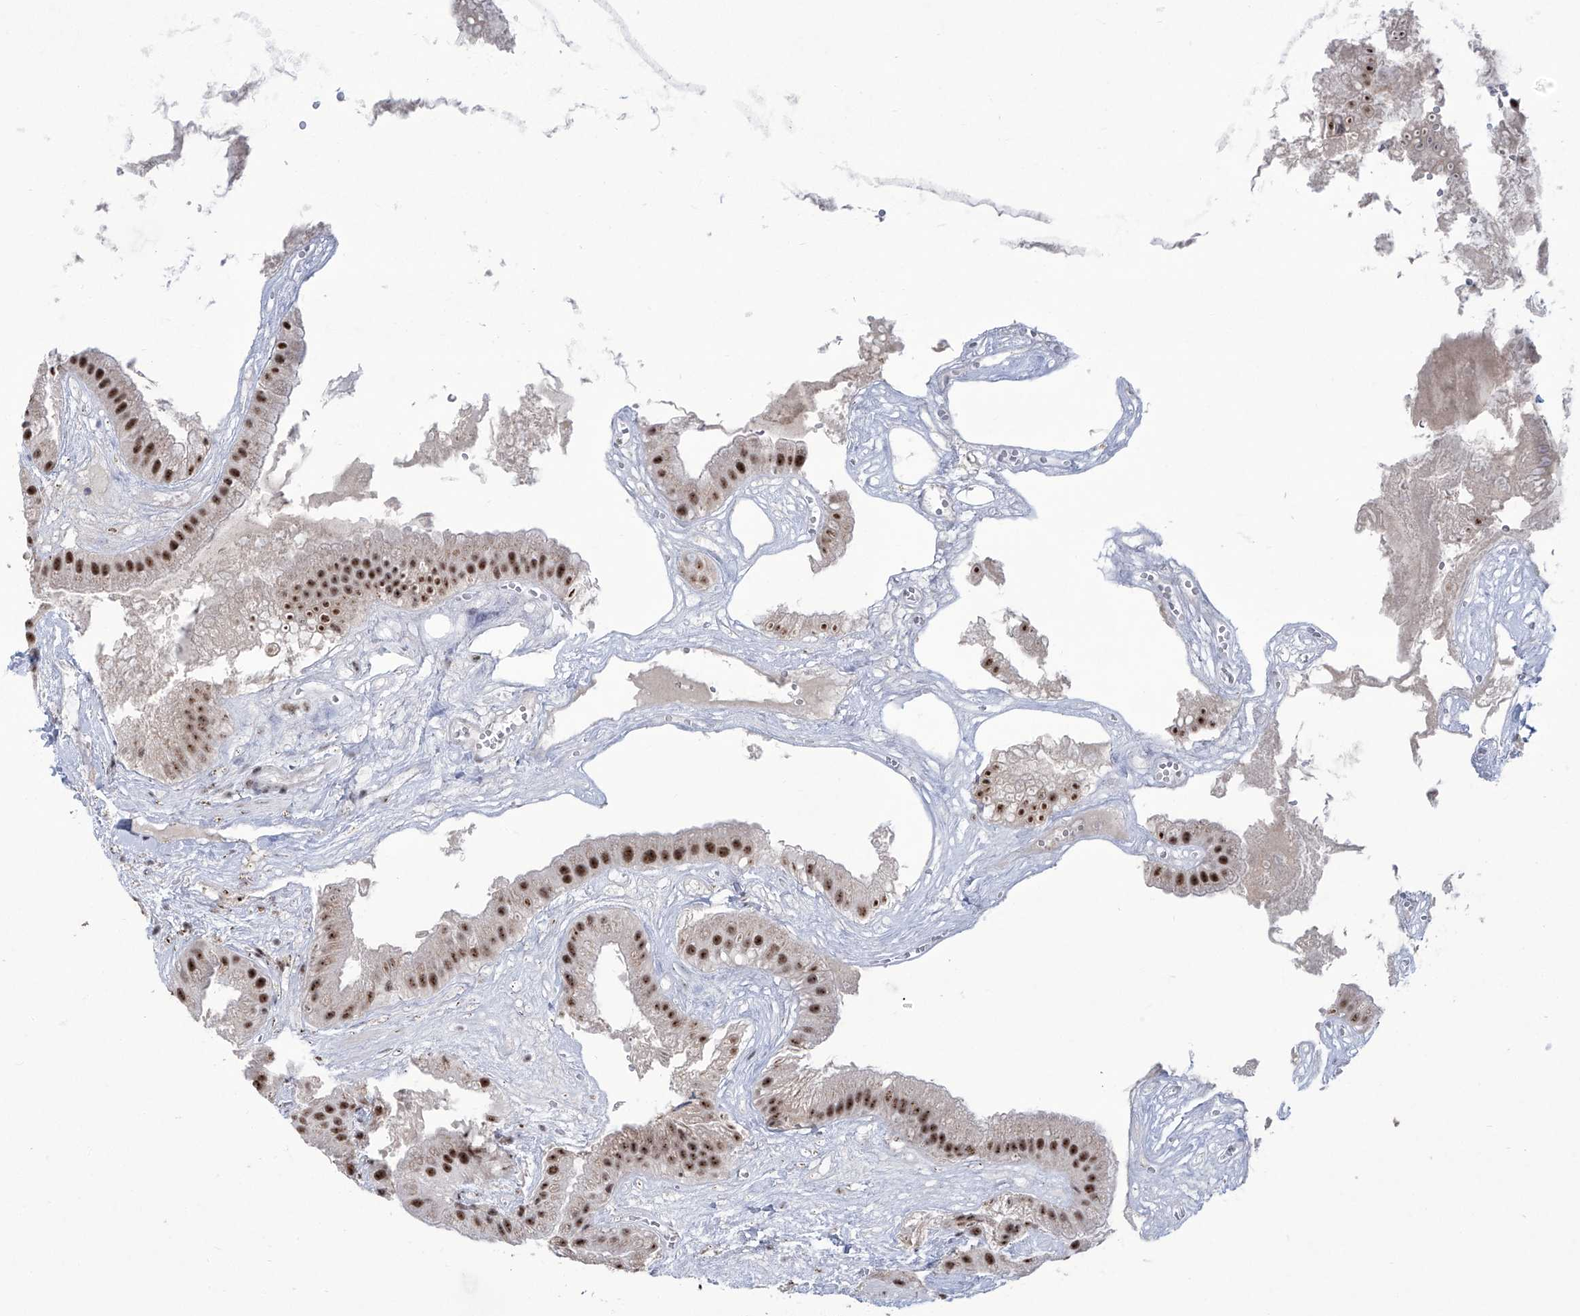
{"staining": {"intensity": "strong", "quantity": ">75%", "location": "nuclear"}, "tissue": "gallbladder", "cell_type": "Glandular cells", "image_type": "normal", "snomed": [{"axis": "morphology", "description": "Normal tissue, NOS"}, {"axis": "topography", "description": "Gallbladder"}], "caption": "Gallbladder stained for a protein (brown) shows strong nuclear positive staining in about >75% of glandular cells.", "gene": "FBXL4", "patient": {"sex": "male", "age": 55}}